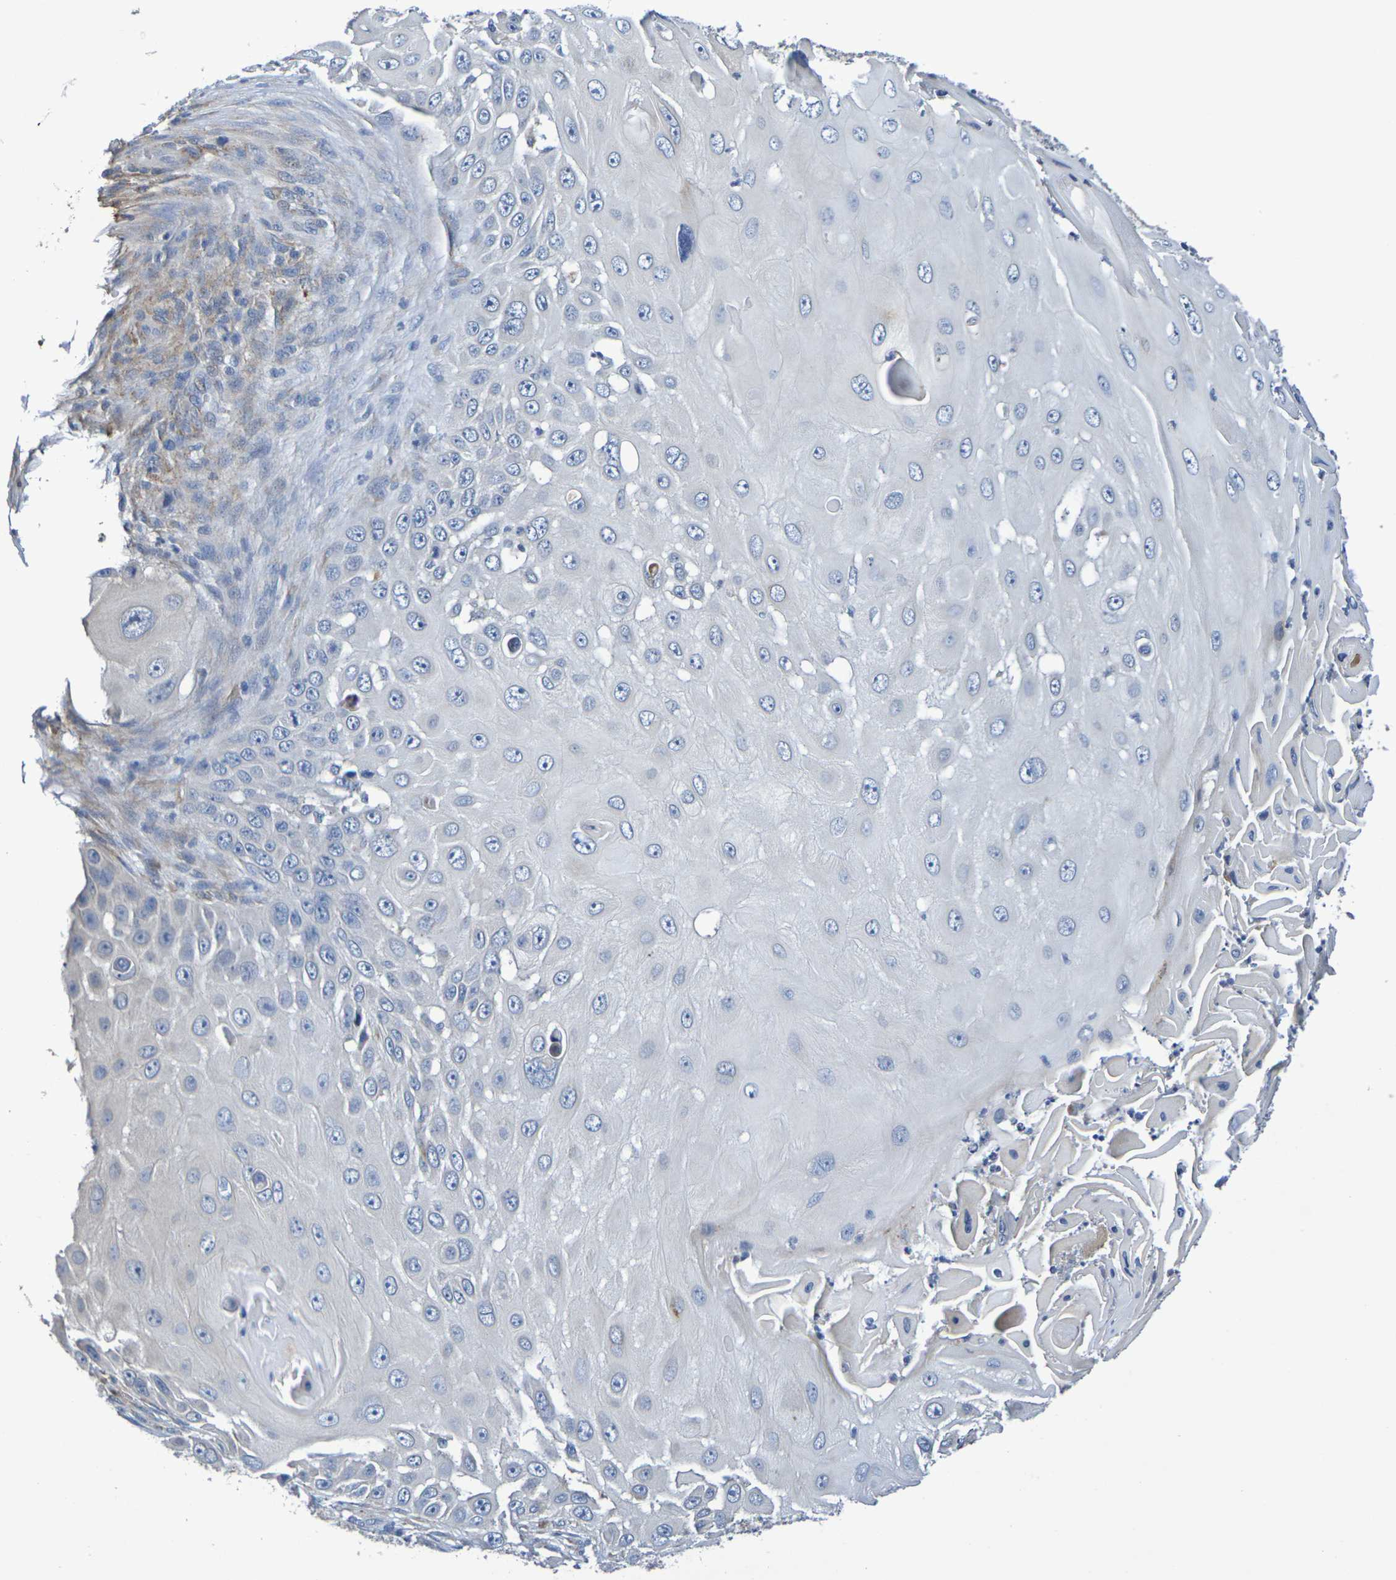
{"staining": {"intensity": "negative", "quantity": "none", "location": "none"}, "tissue": "skin cancer", "cell_type": "Tumor cells", "image_type": "cancer", "snomed": [{"axis": "morphology", "description": "Squamous cell carcinoma, NOS"}, {"axis": "topography", "description": "Skin"}], "caption": "Squamous cell carcinoma (skin) stained for a protein using immunohistochemistry (IHC) demonstrates no expression tumor cells.", "gene": "SDC4", "patient": {"sex": "female", "age": 44}}